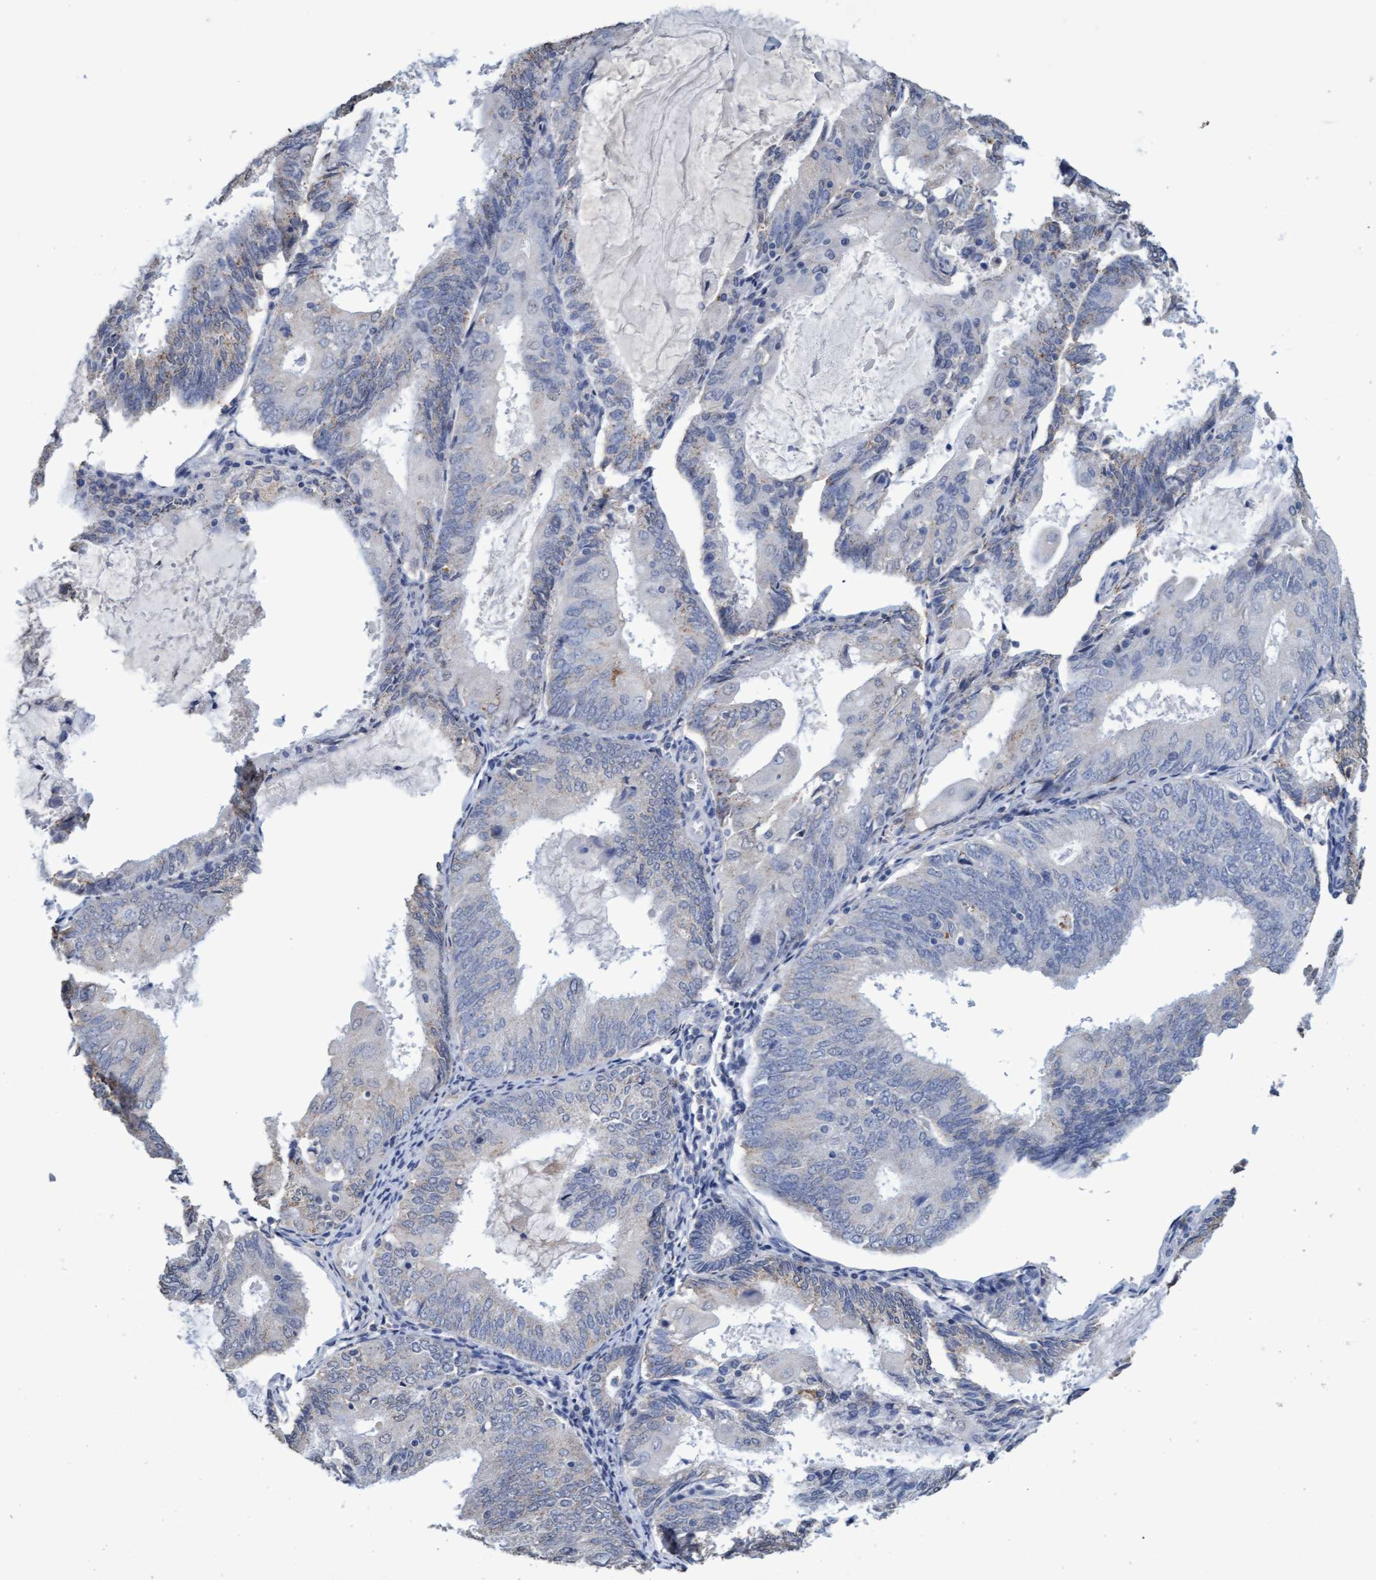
{"staining": {"intensity": "negative", "quantity": "none", "location": "none"}, "tissue": "endometrial cancer", "cell_type": "Tumor cells", "image_type": "cancer", "snomed": [{"axis": "morphology", "description": "Adenocarcinoma, NOS"}, {"axis": "topography", "description": "Endometrium"}], "caption": "Immunohistochemistry (IHC) image of neoplastic tissue: endometrial cancer (adenocarcinoma) stained with DAB (3,3'-diaminobenzidine) displays no significant protein expression in tumor cells.", "gene": "GPR39", "patient": {"sex": "female", "age": 81}}